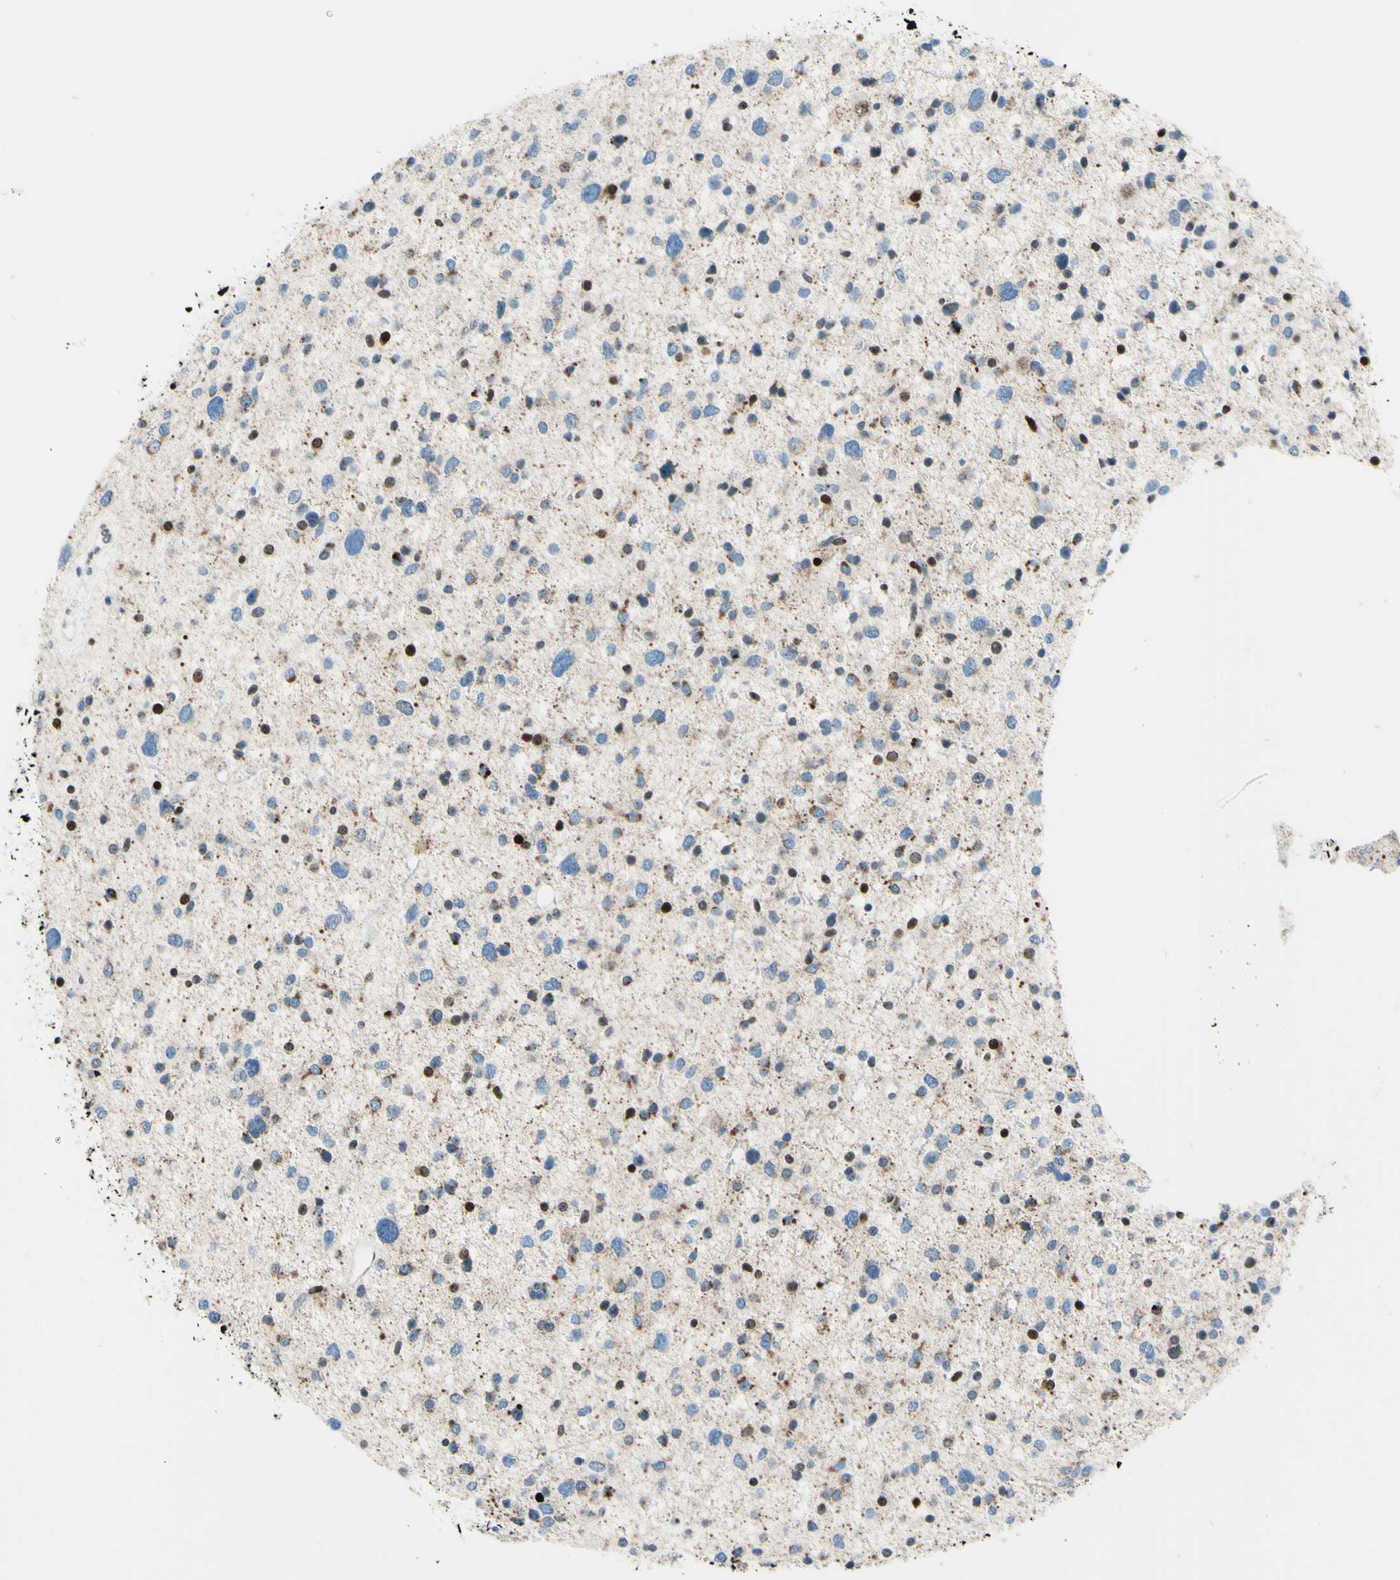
{"staining": {"intensity": "weak", "quantity": ">75%", "location": "cytoplasmic/membranous,nuclear"}, "tissue": "glioma", "cell_type": "Tumor cells", "image_type": "cancer", "snomed": [{"axis": "morphology", "description": "Glioma, malignant, Low grade"}, {"axis": "topography", "description": "Brain"}], "caption": "A high-resolution micrograph shows immunohistochemistry staining of glioma, which shows weak cytoplasmic/membranous and nuclear staining in about >75% of tumor cells.", "gene": "CBX7", "patient": {"sex": "female", "age": 37}}